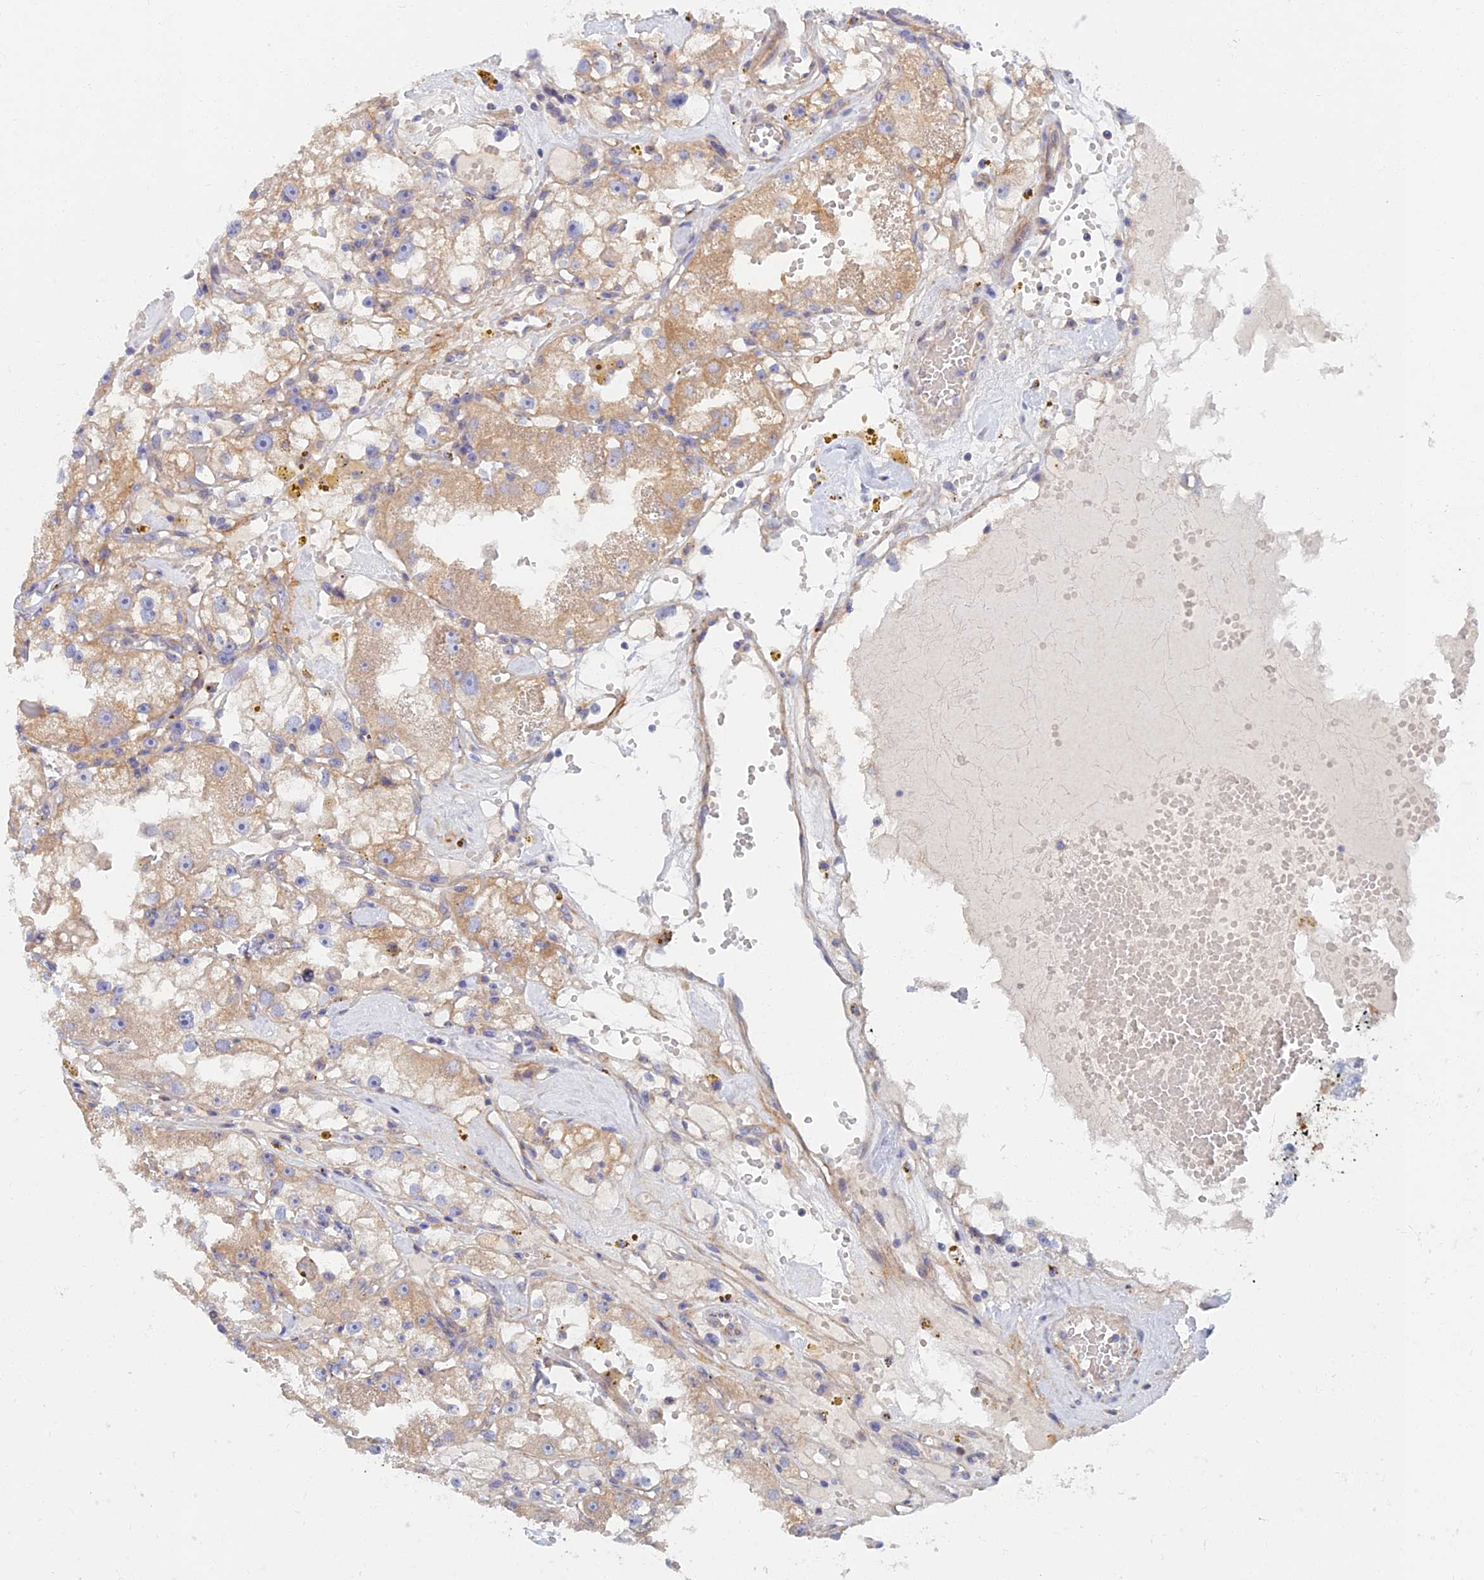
{"staining": {"intensity": "weak", "quantity": "25%-75%", "location": "cytoplasmic/membranous"}, "tissue": "renal cancer", "cell_type": "Tumor cells", "image_type": "cancer", "snomed": [{"axis": "morphology", "description": "Adenocarcinoma, NOS"}, {"axis": "topography", "description": "Kidney"}], "caption": "Renal cancer tissue exhibits weak cytoplasmic/membranous positivity in approximately 25%-75% of tumor cells", "gene": "TMEM44", "patient": {"sex": "male", "age": 56}}